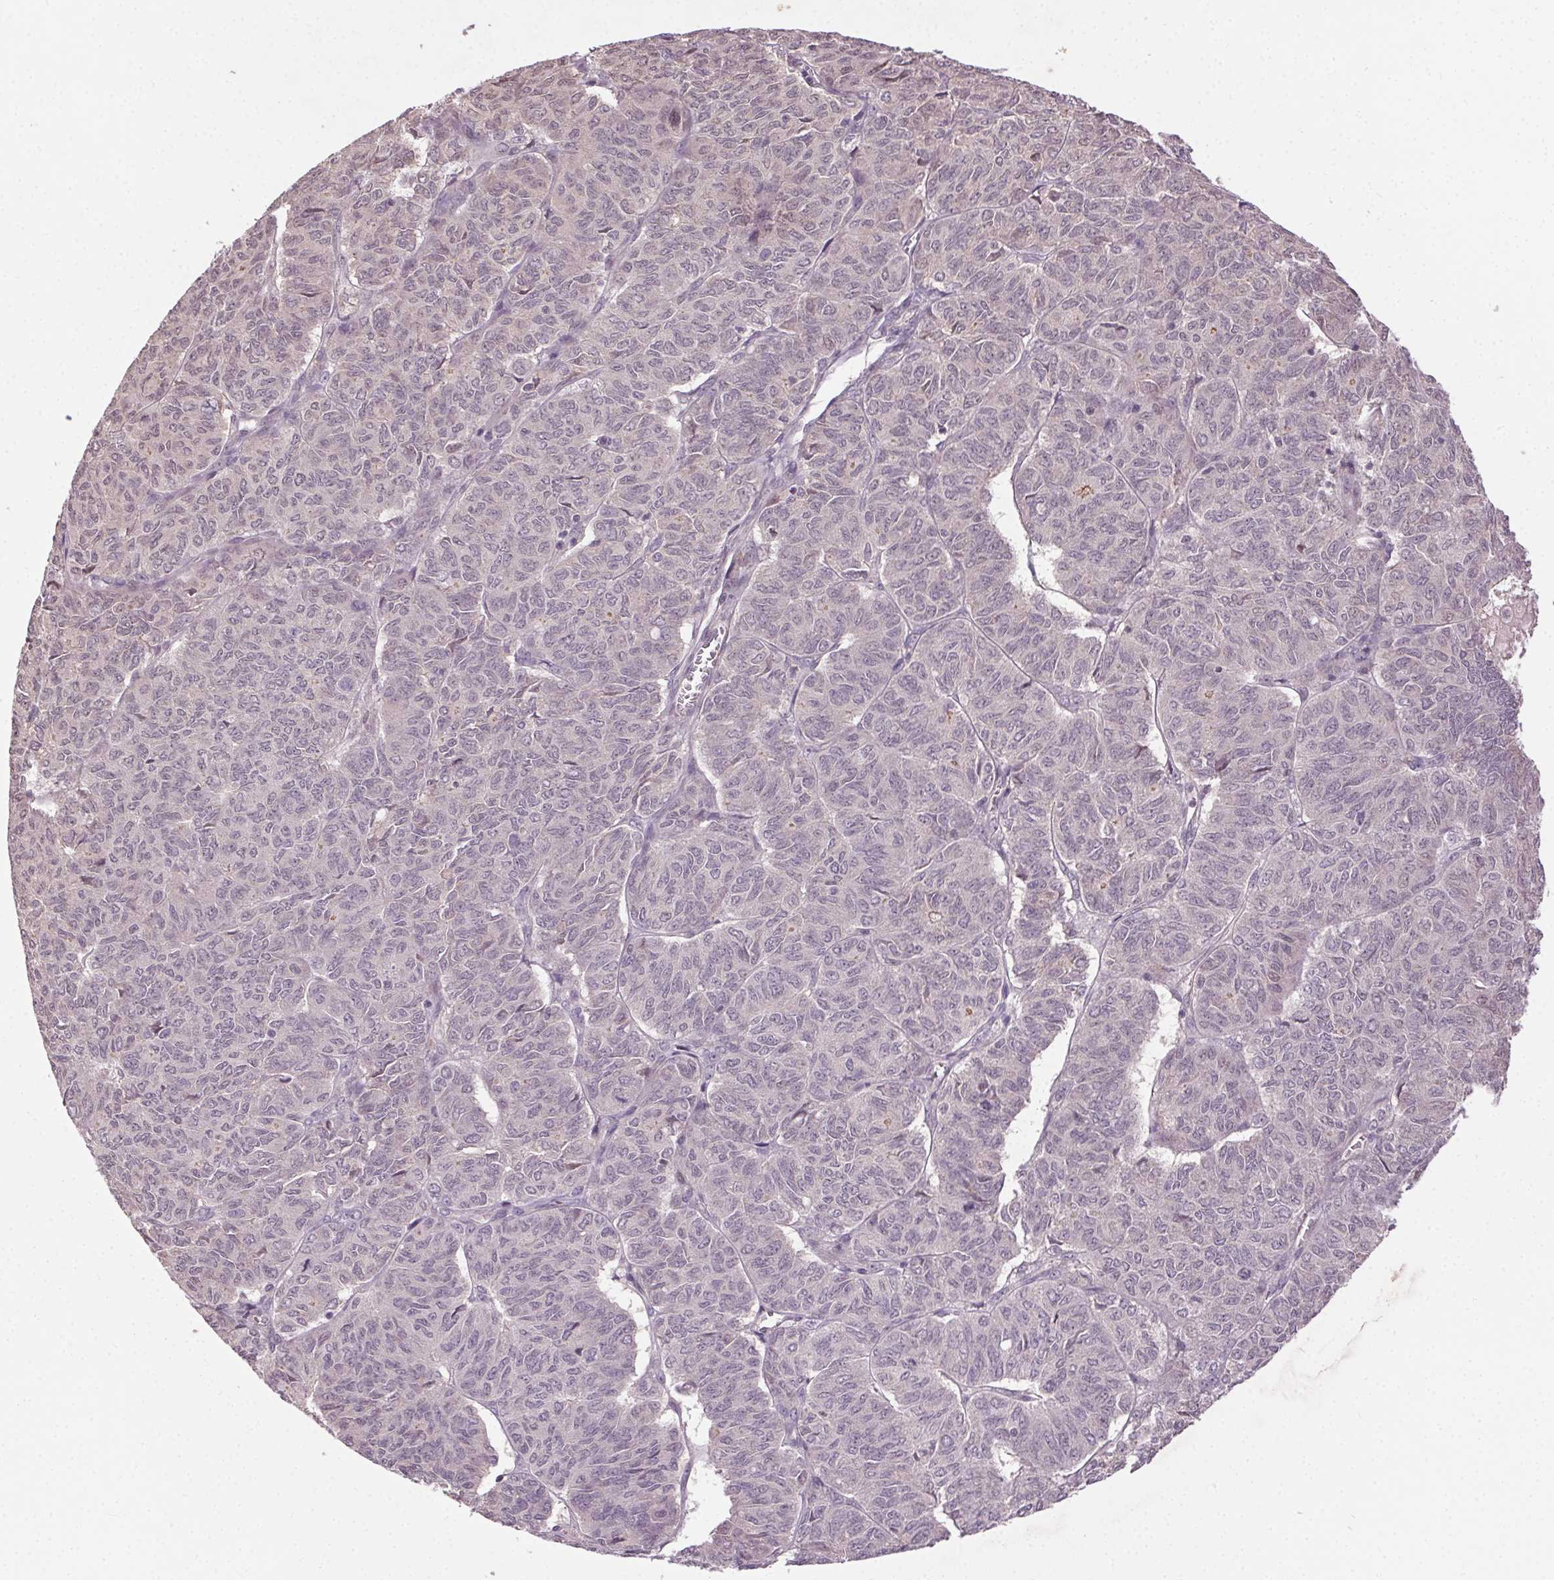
{"staining": {"intensity": "negative", "quantity": "none", "location": "none"}, "tissue": "ovarian cancer", "cell_type": "Tumor cells", "image_type": "cancer", "snomed": [{"axis": "morphology", "description": "Carcinoma, endometroid"}, {"axis": "topography", "description": "Ovary"}], "caption": "Tumor cells are negative for brown protein staining in ovarian cancer.", "gene": "ATP1B3", "patient": {"sex": "female", "age": 80}}